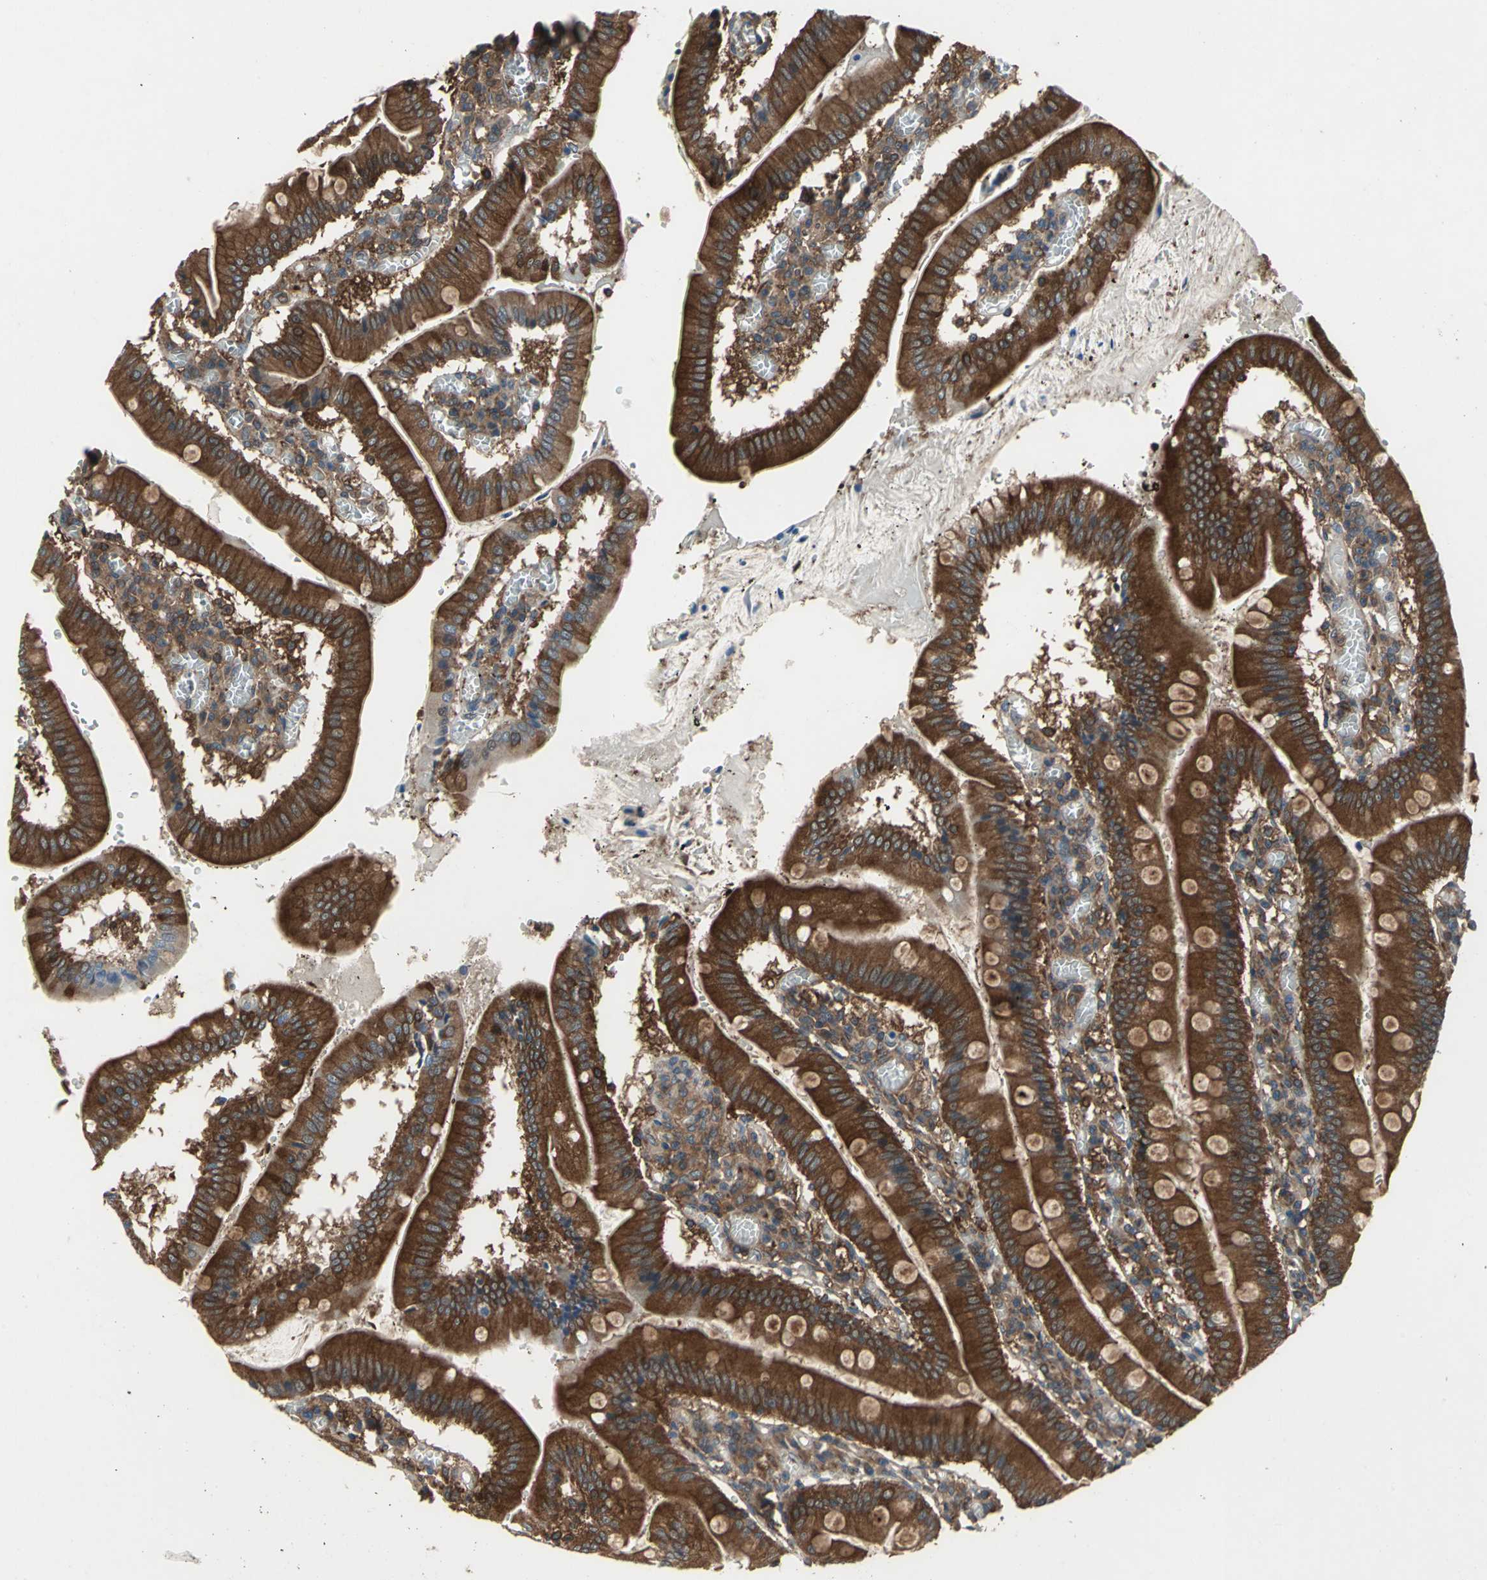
{"staining": {"intensity": "strong", "quantity": ">75%", "location": "cytoplasmic/membranous"}, "tissue": "small intestine", "cell_type": "Glandular cells", "image_type": "normal", "snomed": [{"axis": "morphology", "description": "Normal tissue, NOS"}, {"axis": "topography", "description": "Small intestine"}], "caption": "DAB (3,3'-diaminobenzidine) immunohistochemical staining of benign small intestine reveals strong cytoplasmic/membranous protein positivity in approximately >75% of glandular cells.", "gene": "CAPN1", "patient": {"sex": "male", "age": 71}}